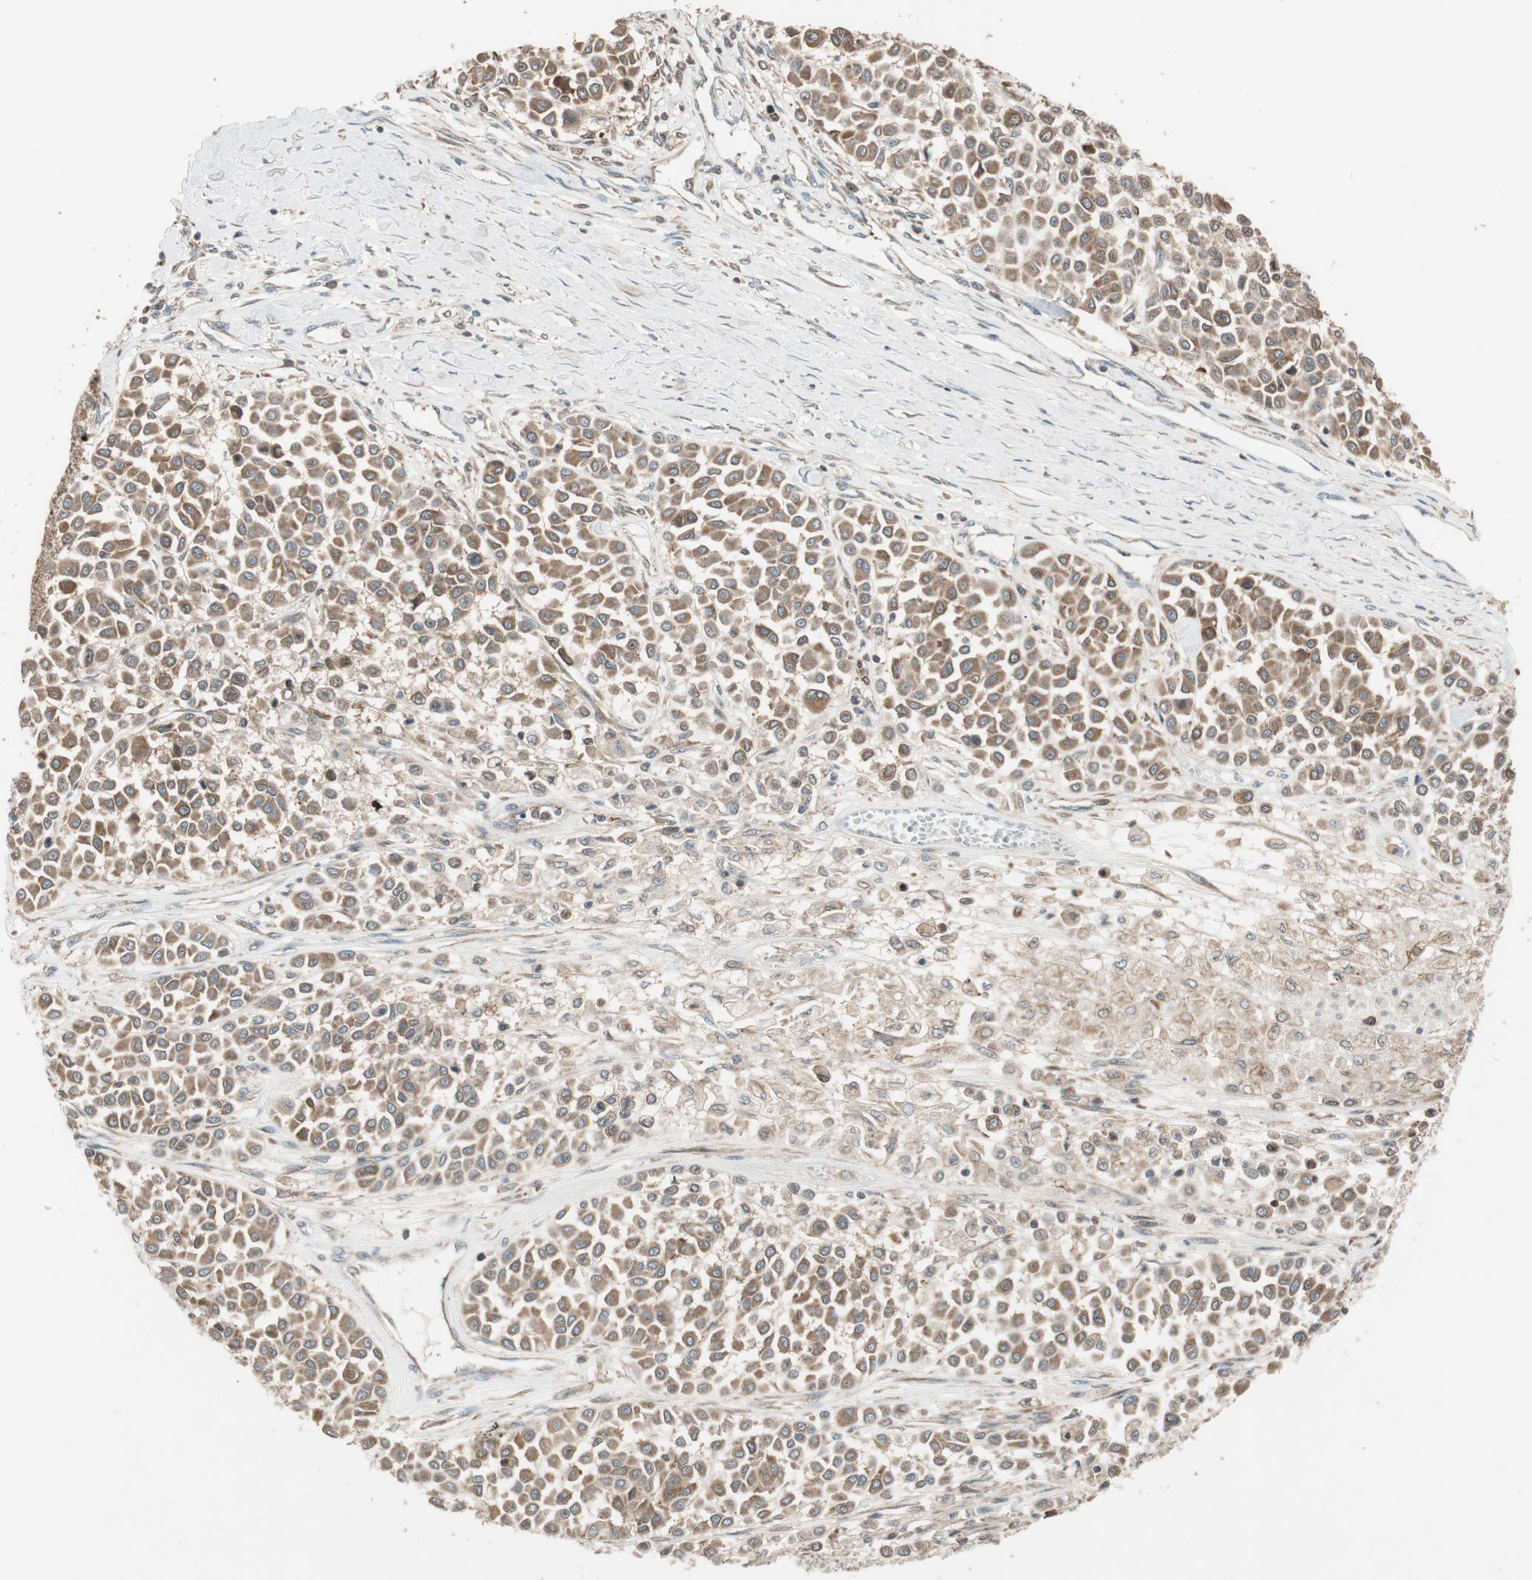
{"staining": {"intensity": "moderate", "quantity": ">75%", "location": "cytoplasmic/membranous"}, "tissue": "melanoma", "cell_type": "Tumor cells", "image_type": "cancer", "snomed": [{"axis": "morphology", "description": "Malignant melanoma, Metastatic site"}, {"axis": "topography", "description": "Soft tissue"}], "caption": "The photomicrograph shows immunohistochemical staining of melanoma. There is moderate cytoplasmic/membranous expression is present in about >75% of tumor cells.", "gene": "ATP6AP2", "patient": {"sex": "male", "age": 41}}